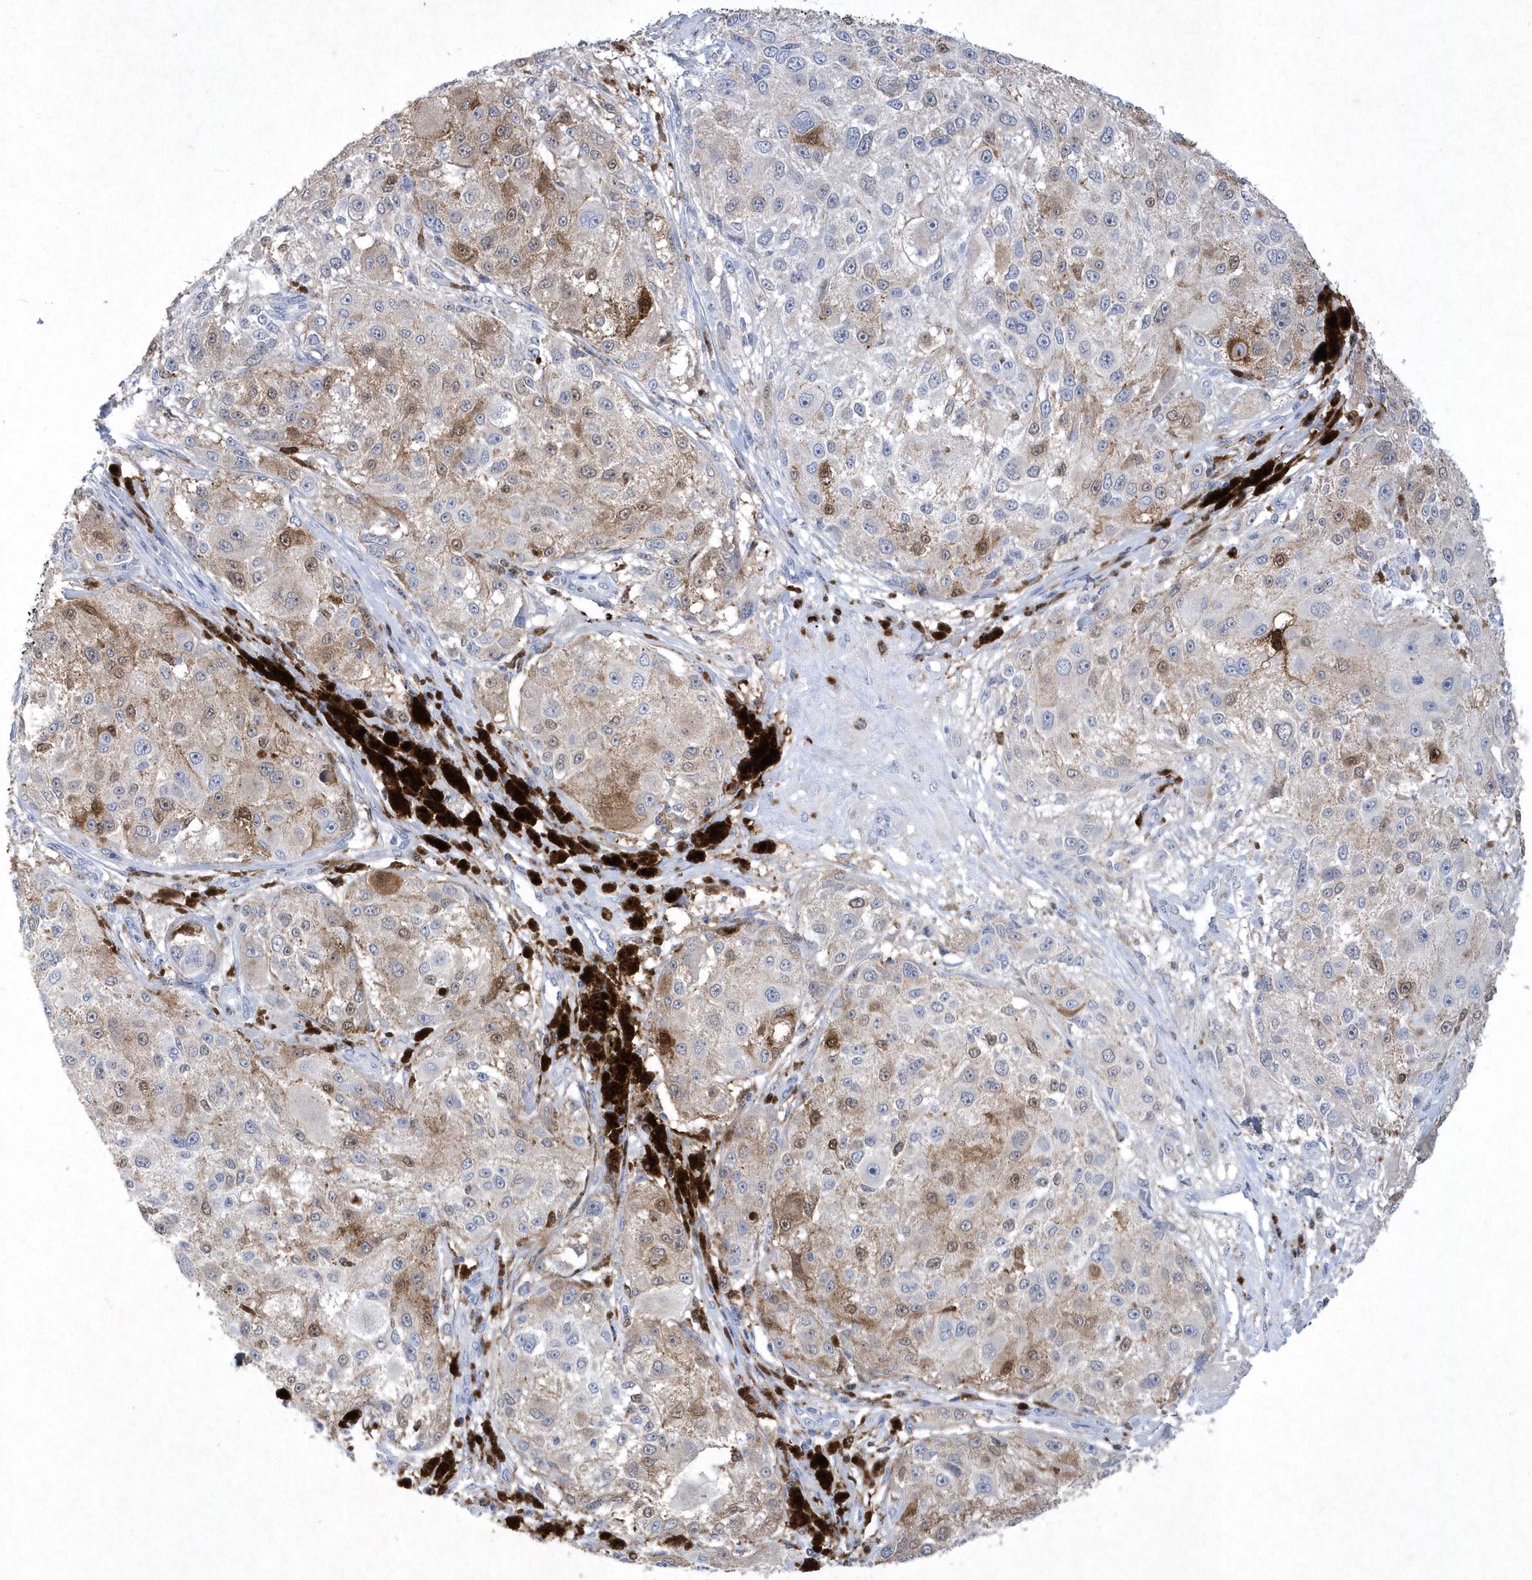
{"staining": {"intensity": "weak", "quantity": "25%-75%", "location": "cytoplasmic/membranous,nuclear"}, "tissue": "melanoma", "cell_type": "Tumor cells", "image_type": "cancer", "snomed": [{"axis": "morphology", "description": "Necrosis, NOS"}, {"axis": "morphology", "description": "Malignant melanoma, NOS"}, {"axis": "topography", "description": "Skin"}], "caption": "Human malignant melanoma stained with a protein marker exhibits weak staining in tumor cells.", "gene": "BHLHA15", "patient": {"sex": "female", "age": 87}}